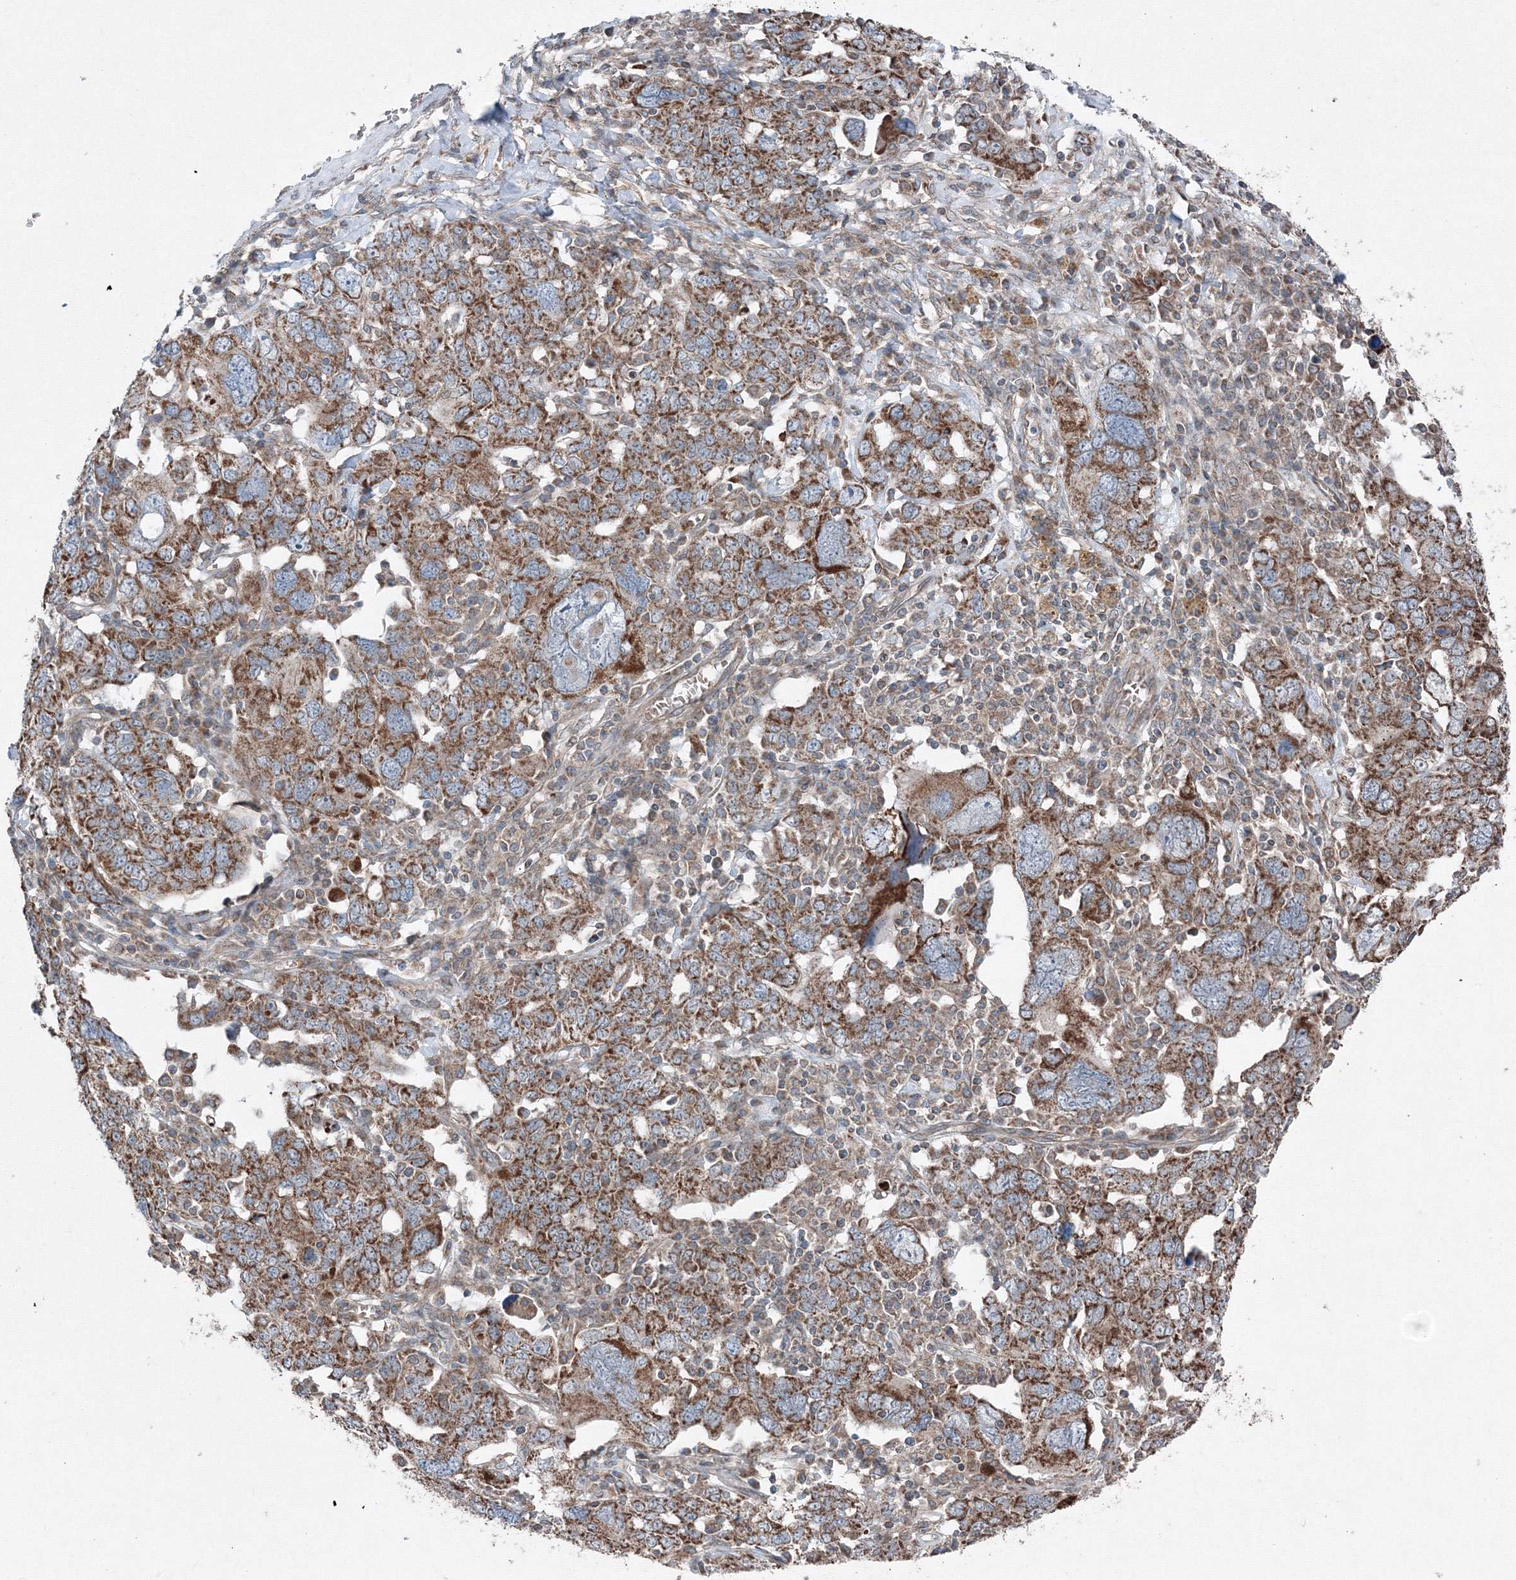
{"staining": {"intensity": "moderate", "quantity": ">75%", "location": "cytoplasmic/membranous"}, "tissue": "ovarian cancer", "cell_type": "Tumor cells", "image_type": "cancer", "snomed": [{"axis": "morphology", "description": "Carcinoma, endometroid"}, {"axis": "topography", "description": "Ovary"}], "caption": "Ovarian cancer (endometroid carcinoma) stained for a protein demonstrates moderate cytoplasmic/membranous positivity in tumor cells. The staining is performed using DAB (3,3'-diaminobenzidine) brown chromogen to label protein expression. The nuclei are counter-stained blue using hematoxylin.", "gene": "COPS7B", "patient": {"sex": "female", "age": 62}}